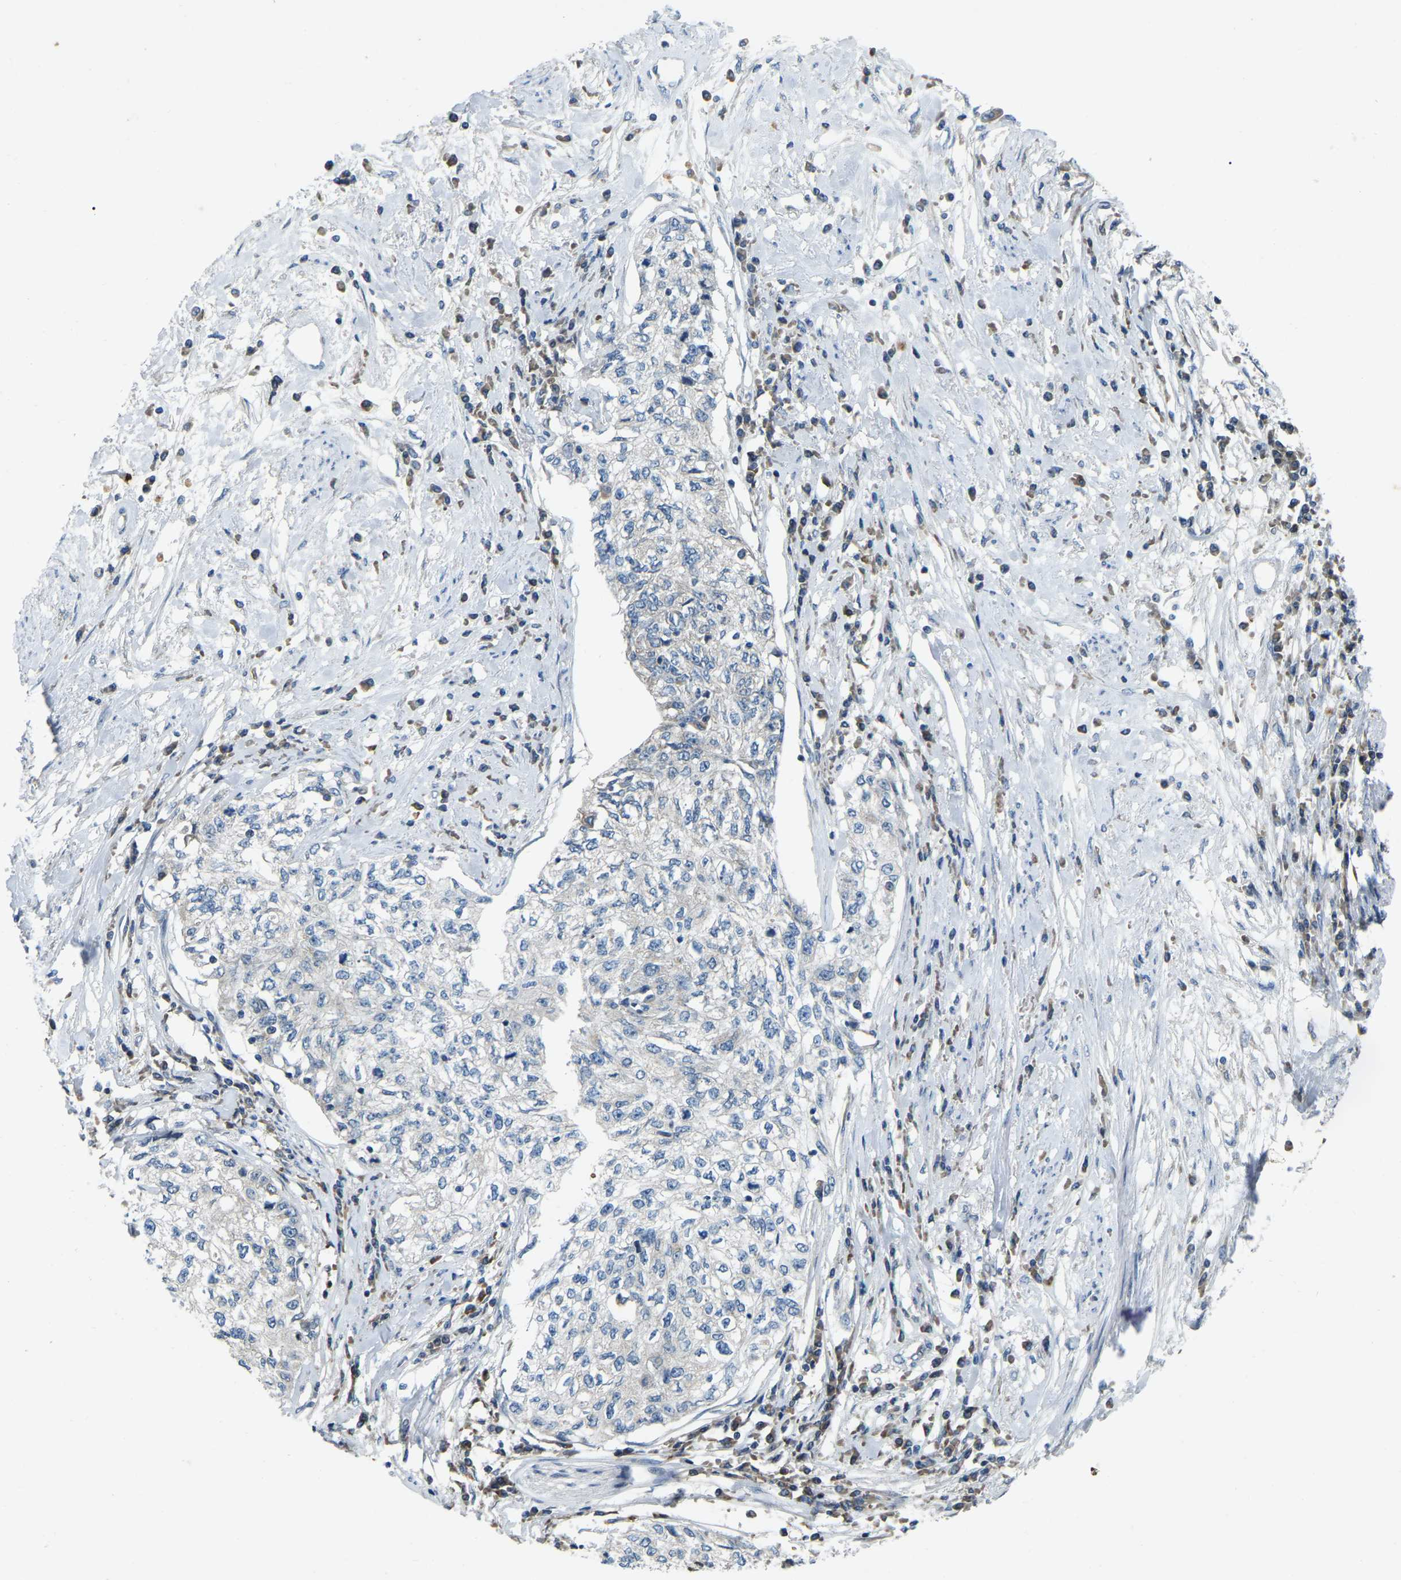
{"staining": {"intensity": "negative", "quantity": "none", "location": "none"}, "tissue": "cervical cancer", "cell_type": "Tumor cells", "image_type": "cancer", "snomed": [{"axis": "morphology", "description": "Squamous cell carcinoma, NOS"}, {"axis": "topography", "description": "Cervix"}], "caption": "A high-resolution histopathology image shows IHC staining of cervical cancer, which shows no significant positivity in tumor cells.", "gene": "PARL", "patient": {"sex": "female", "age": 57}}